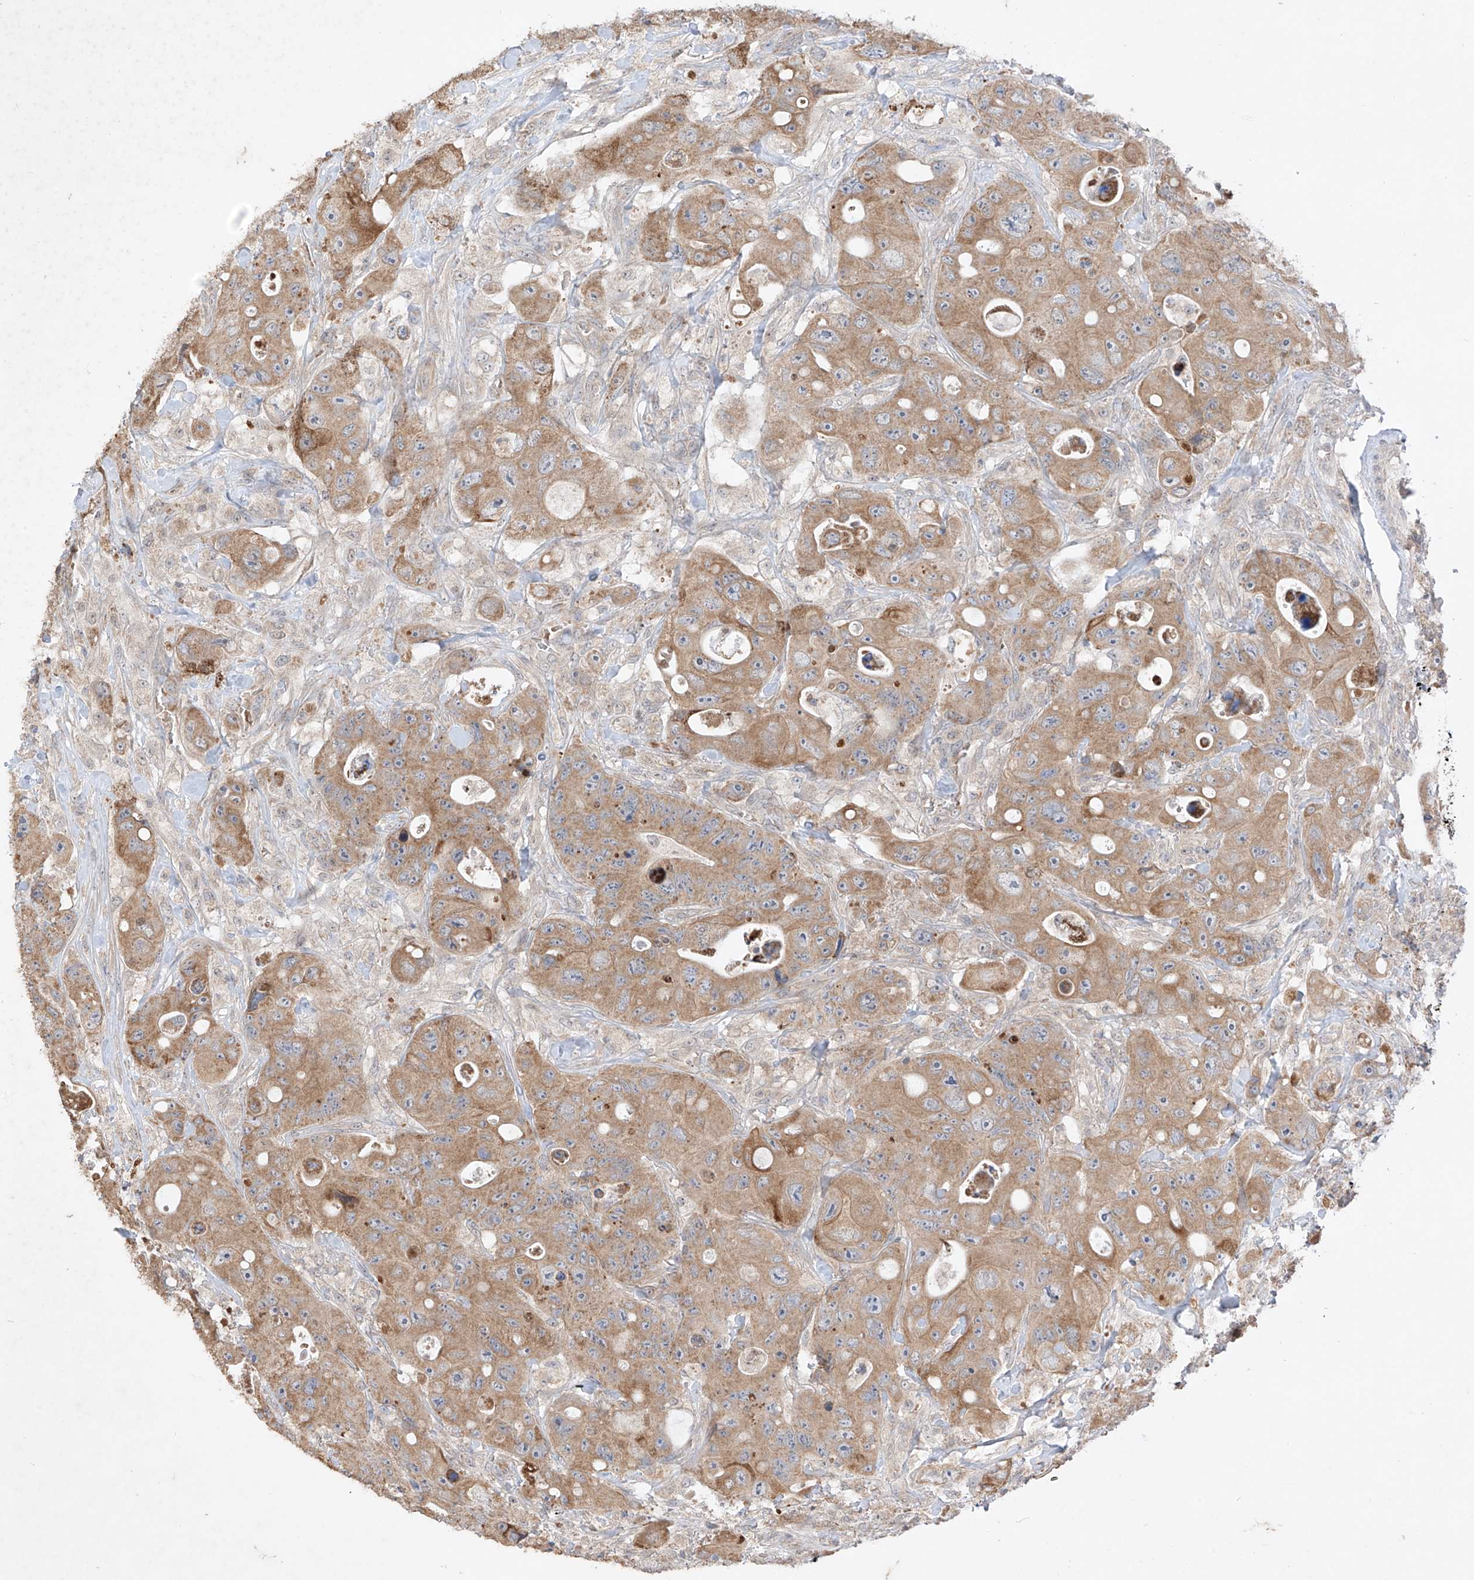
{"staining": {"intensity": "moderate", "quantity": ">75%", "location": "cytoplasmic/membranous"}, "tissue": "colorectal cancer", "cell_type": "Tumor cells", "image_type": "cancer", "snomed": [{"axis": "morphology", "description": "Adenocarcinoma, NOS"}, {"axis": "topography", "description": "Colon"}], "caption": "Protein analysis of colorectal adenocarcinoma tissue shows moderate cytoplasmic/membranous positivity in approximately >75% of tumor cells.", "gene": "MTUS2", "patient": {"sex": "female", "age": 46}}